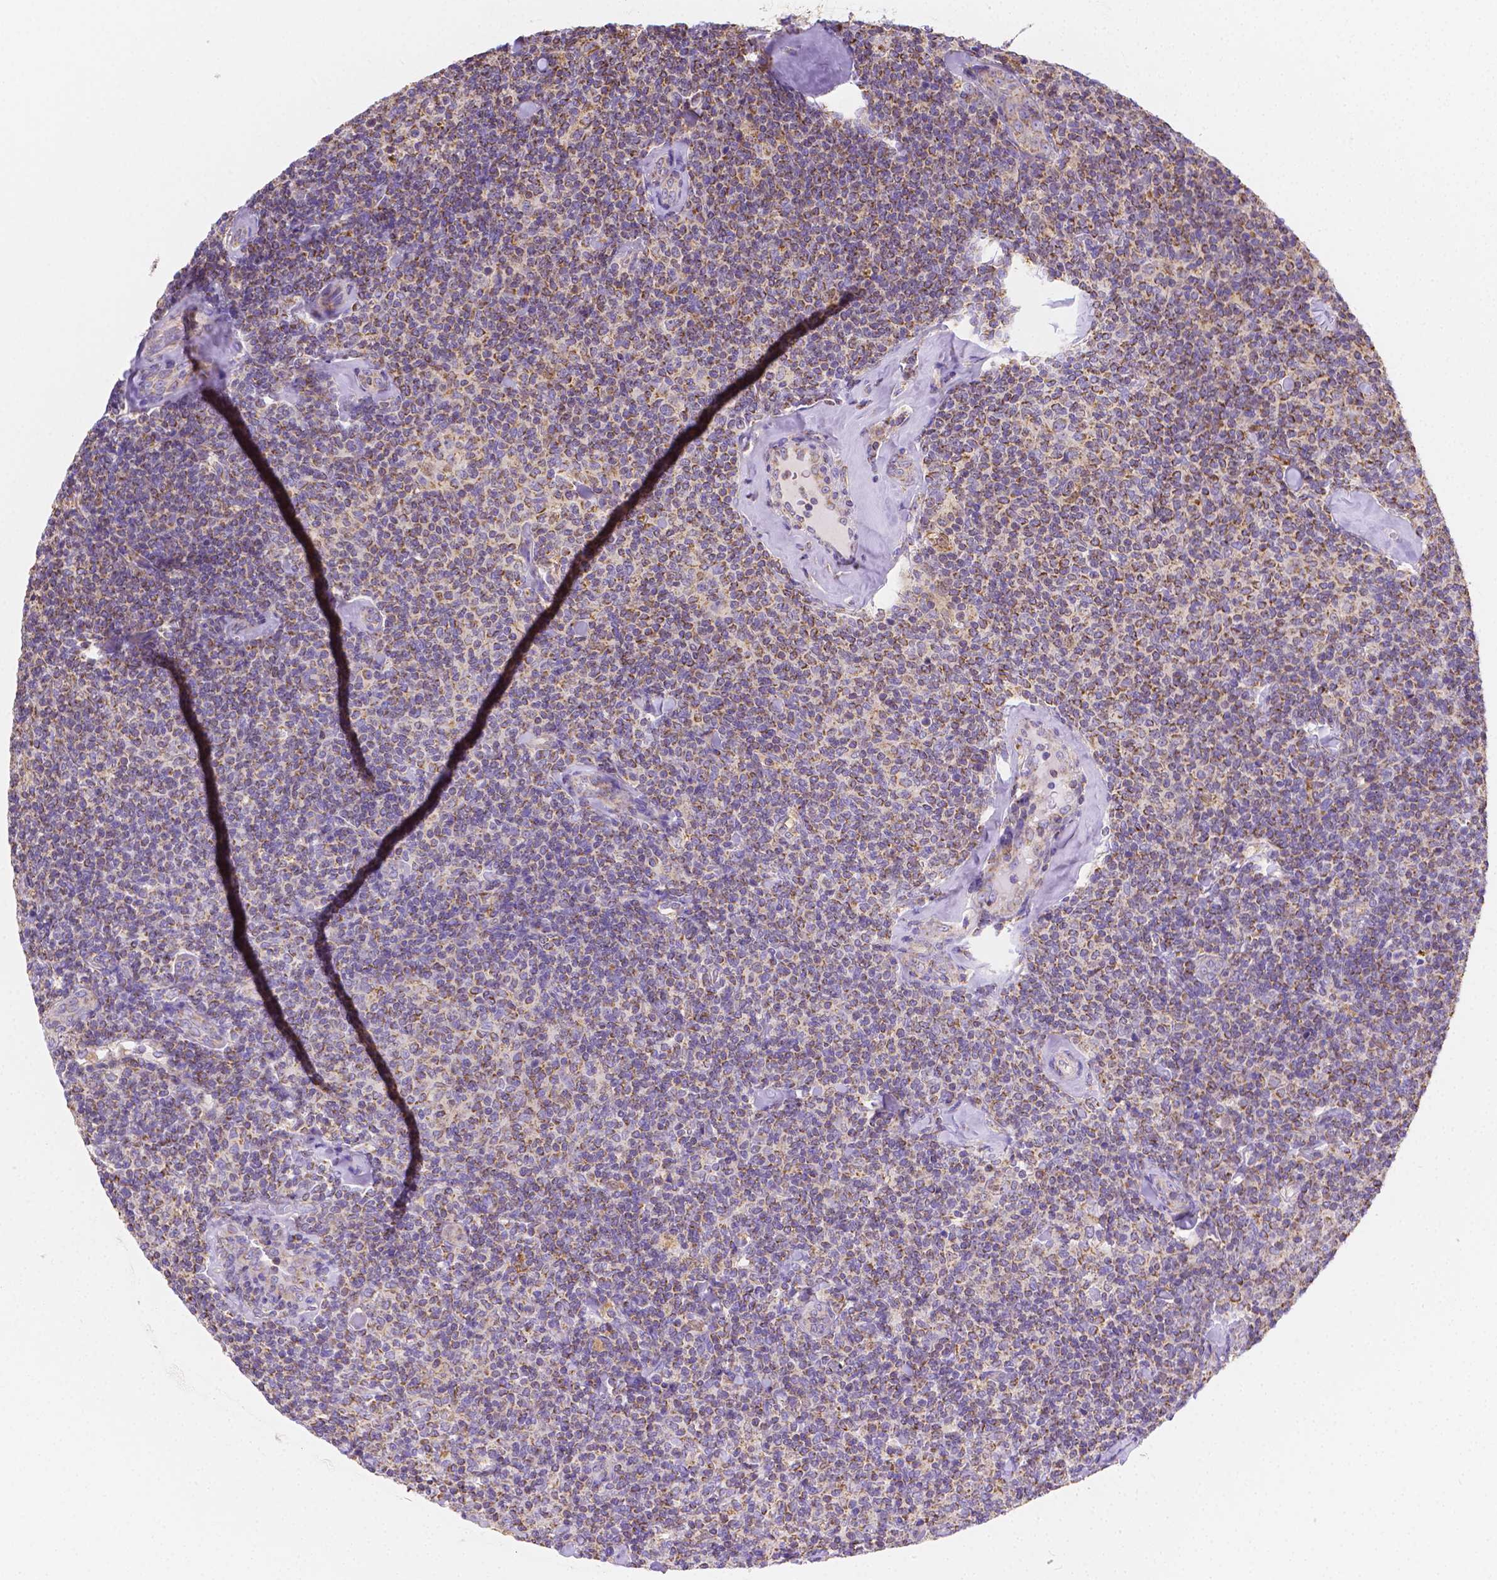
{"staining": {"intensity": "moderate", "quantity": "25%-75%", "location": "cytoplasmic/membranous"}, "tissue": "lymphoma", "cell_type": "Tumor cells", "image_type": "cancer", "snomed": [{"axis": "morphology", "description": "Malignant lymphoma, non-Hodgkin's type, Low grade"}, {"axis": "topography", "description": "Lymph node"}], "caption": "Human low-grade malignant lymphoma, non-Hodgkin's type stained with a protein marker reveals moderate staining in tumor cells.", "gene": "SGTB", "patient": {"sex": "female", "age": 56}}